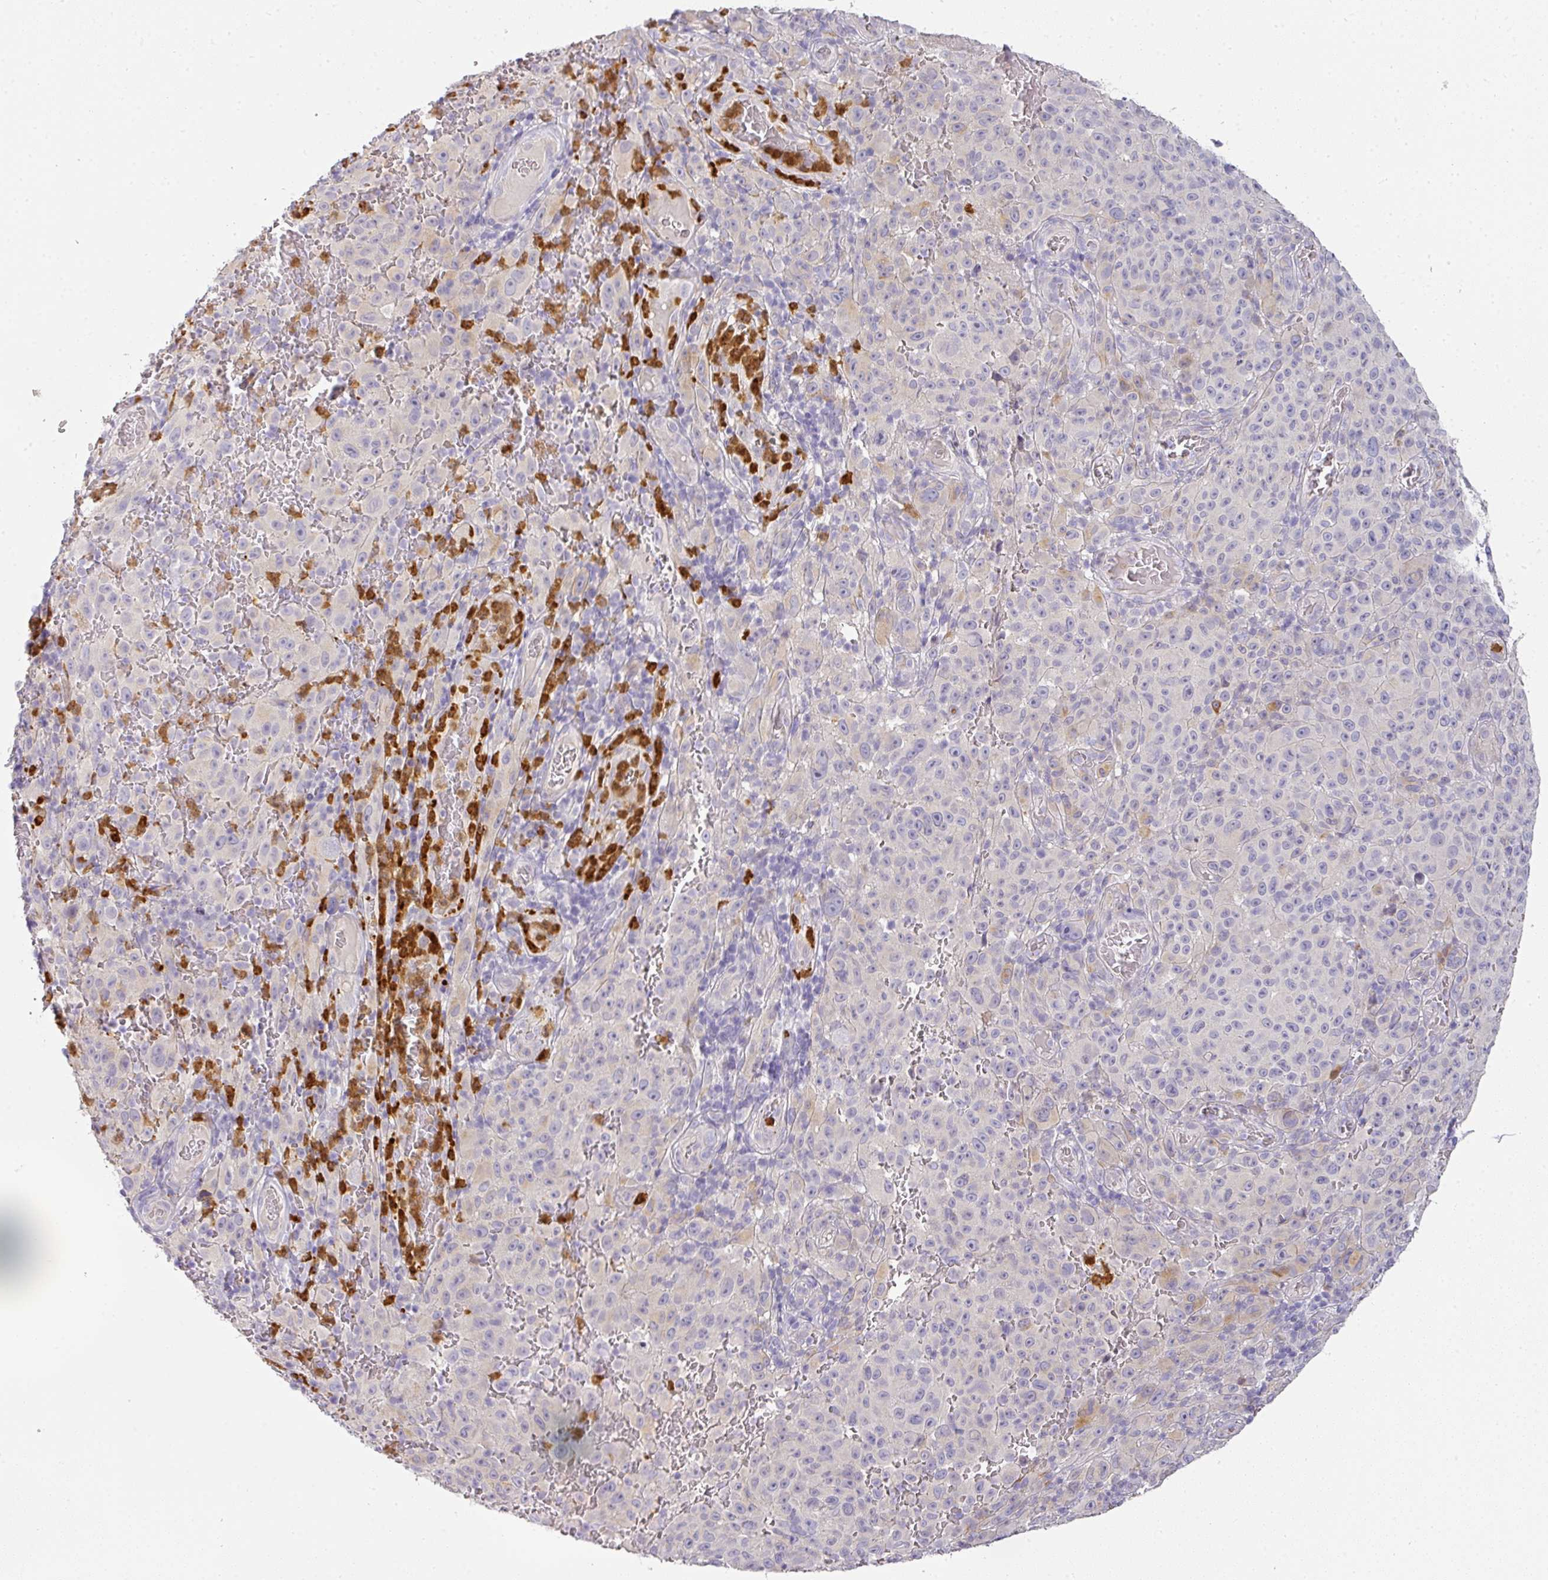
{"staining": {"intensity": "negative", "quantity": "none", "location": "none"}, "tissue": "melanoma", "cell_type": "Tumor cells", "image_type": "cancer", "snomed": [{"axis": "morphology", "description": "Malignant melanoma, NOS"}, {"axis": "topography", "description": "Skin"}], "caption": "Tumor cells show no significant protein expression in malignant melanoma.", "gene": "HHEX", "patient": {"sex": "female", "age": 82}}